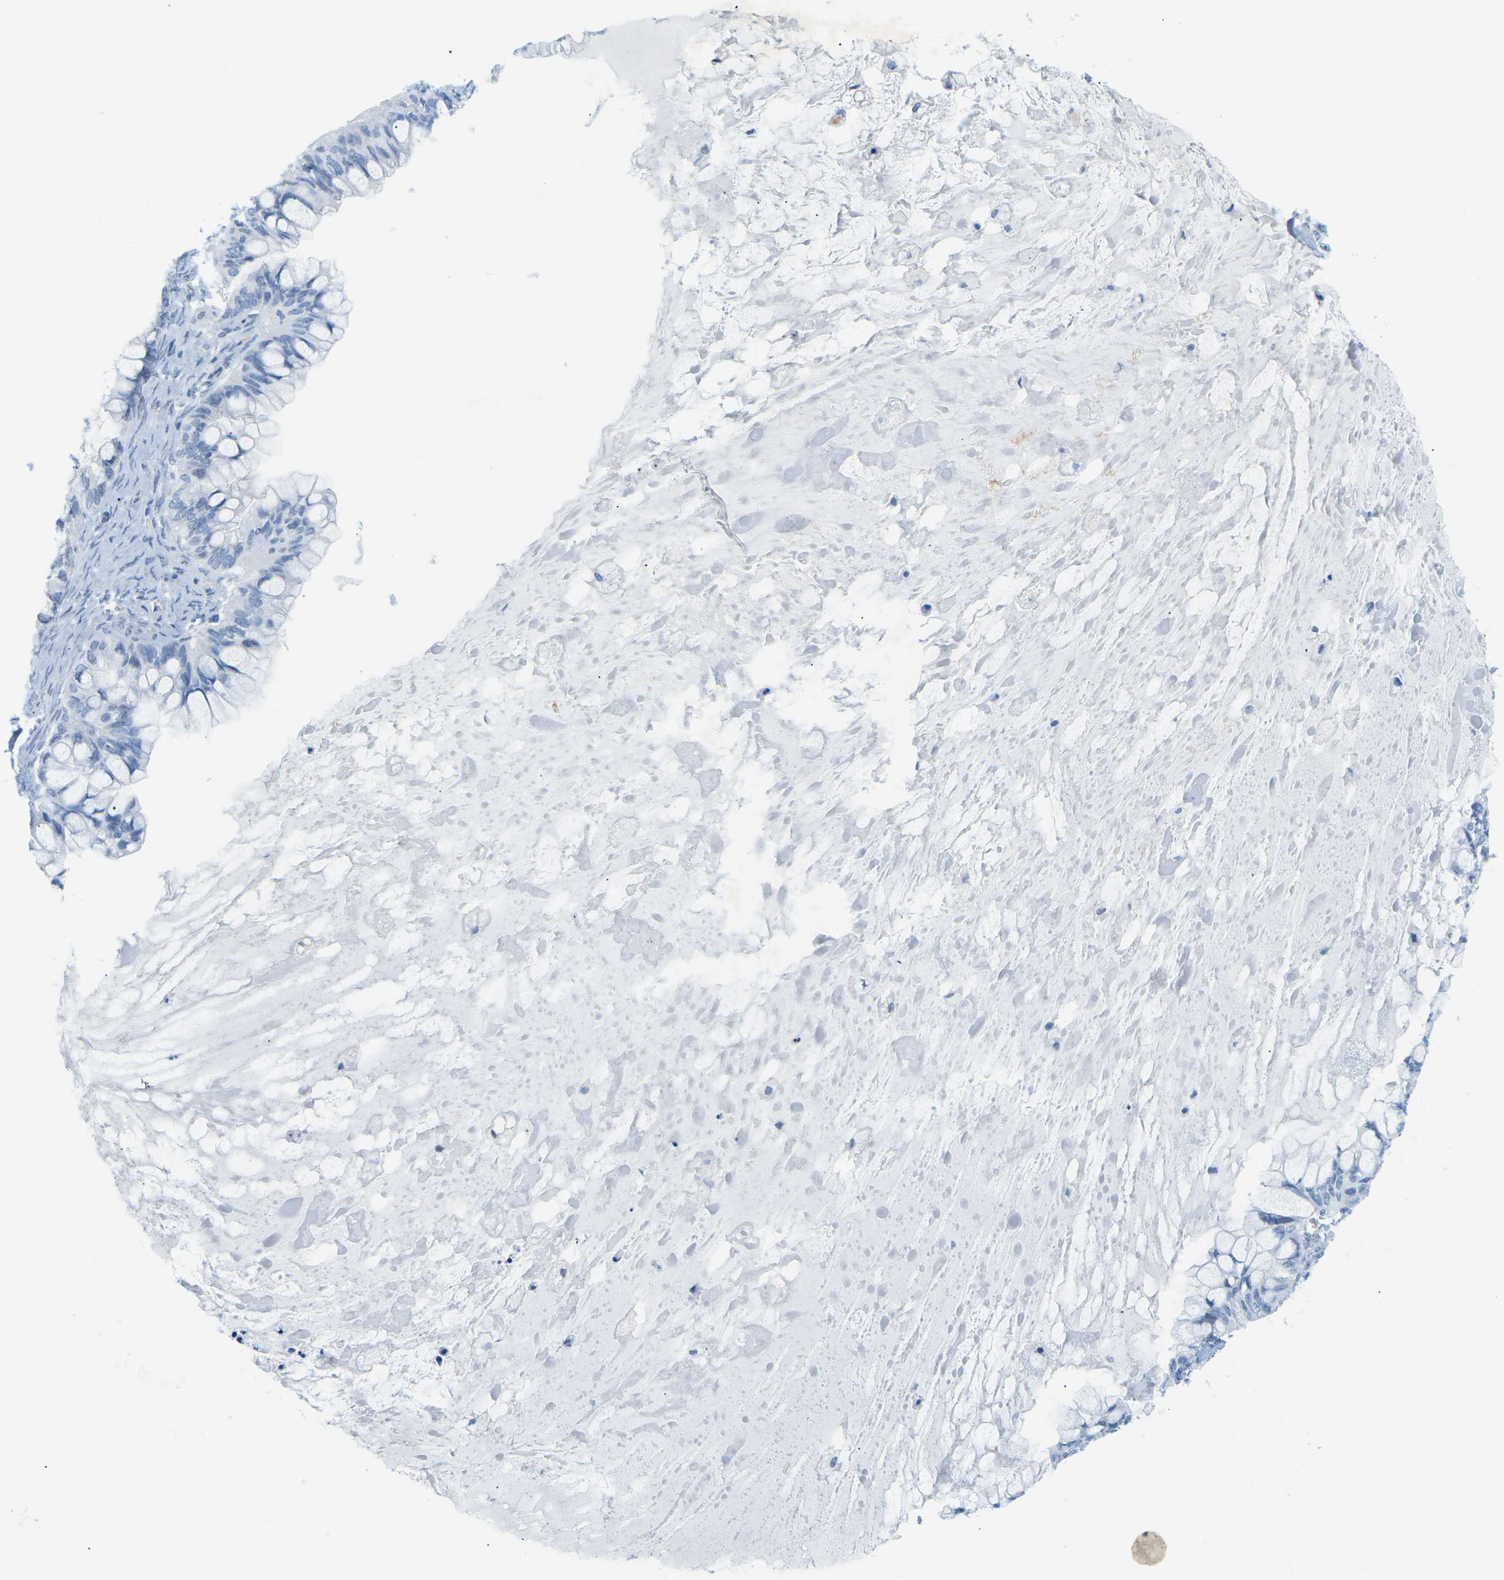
{"staining": {"intensity": "negative", "quantity": "none", "location": "none"}, "tissue": "ovarian cancer", "cell_type": "Tumor cells", "image_type": "cancer", "snomed": [{"axis": "morphology", "description": "Cystadenocarcinoma, mucinous, NOS"}, {"axis": "topography", "description": "Ovary"}], "caption": "Immunohistochemical staining of ovarian mucinous cystadenocarcinoma displays no significant positivity in tumor cells. Brightfield microscopy of immunohistochemistry stained with DAB (brown) and hematoxylin (blue), captured at high magnification.", "gene": "HLTF", "patient": {"sex": "female", "age": 80}}